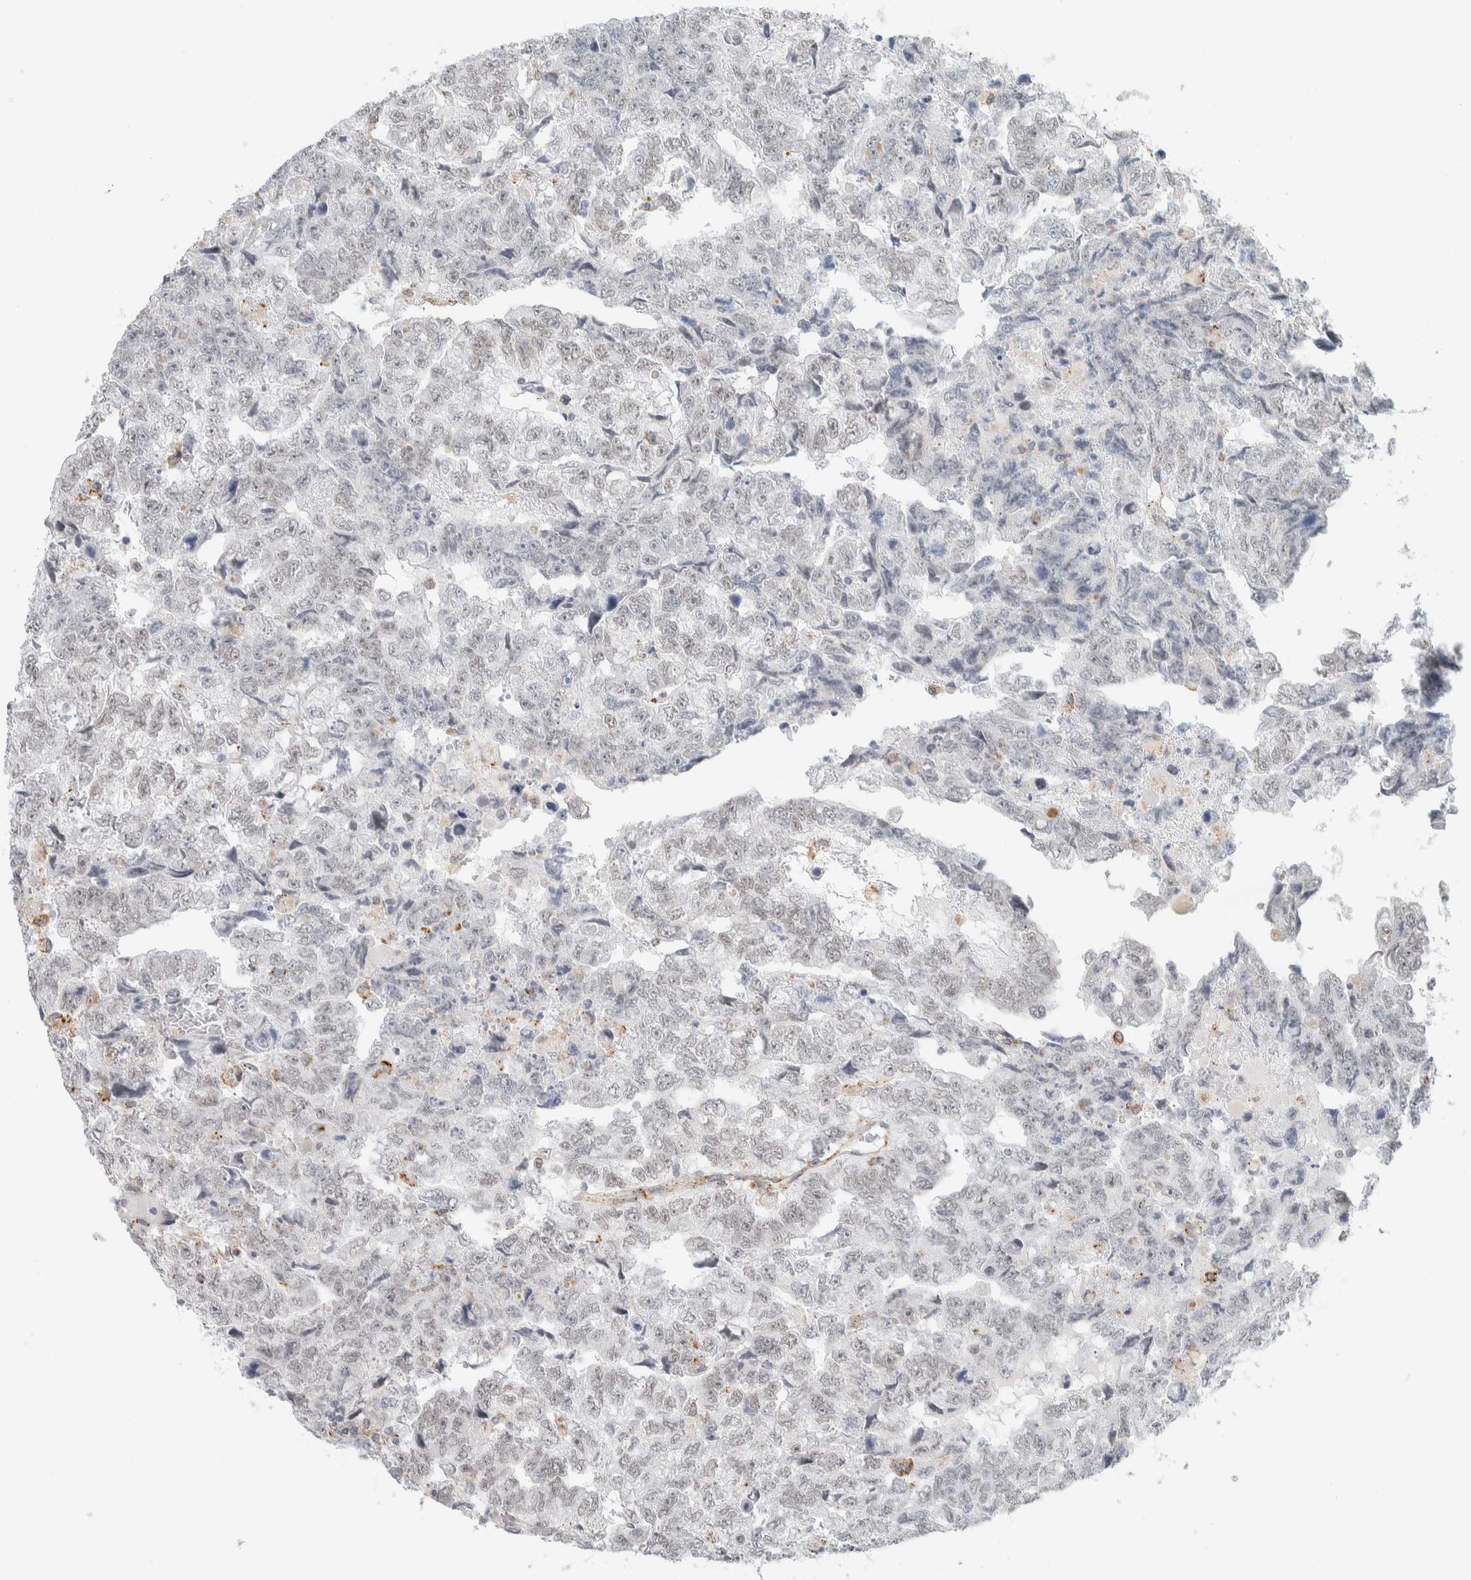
{"staining": {"intensity": "weak", "quantity": "<25%", "location": "nuclear"}, "tissue": "testis cancer", "cell_type": "Tumor cells", "image_type": "cancer", "snomed": [{"axis": "morphology", "description": "Carcinoma, Embryonal, NOS"}, {"axis": "topography", "description": "Testis"}], "caption": "Human testis embryonal carcinoma stained for a protein using immunohistochemistry demonstrates no expression in tumor cells.", "gene": "CDH17", "patient": {"sex": "male", "age": 36}}